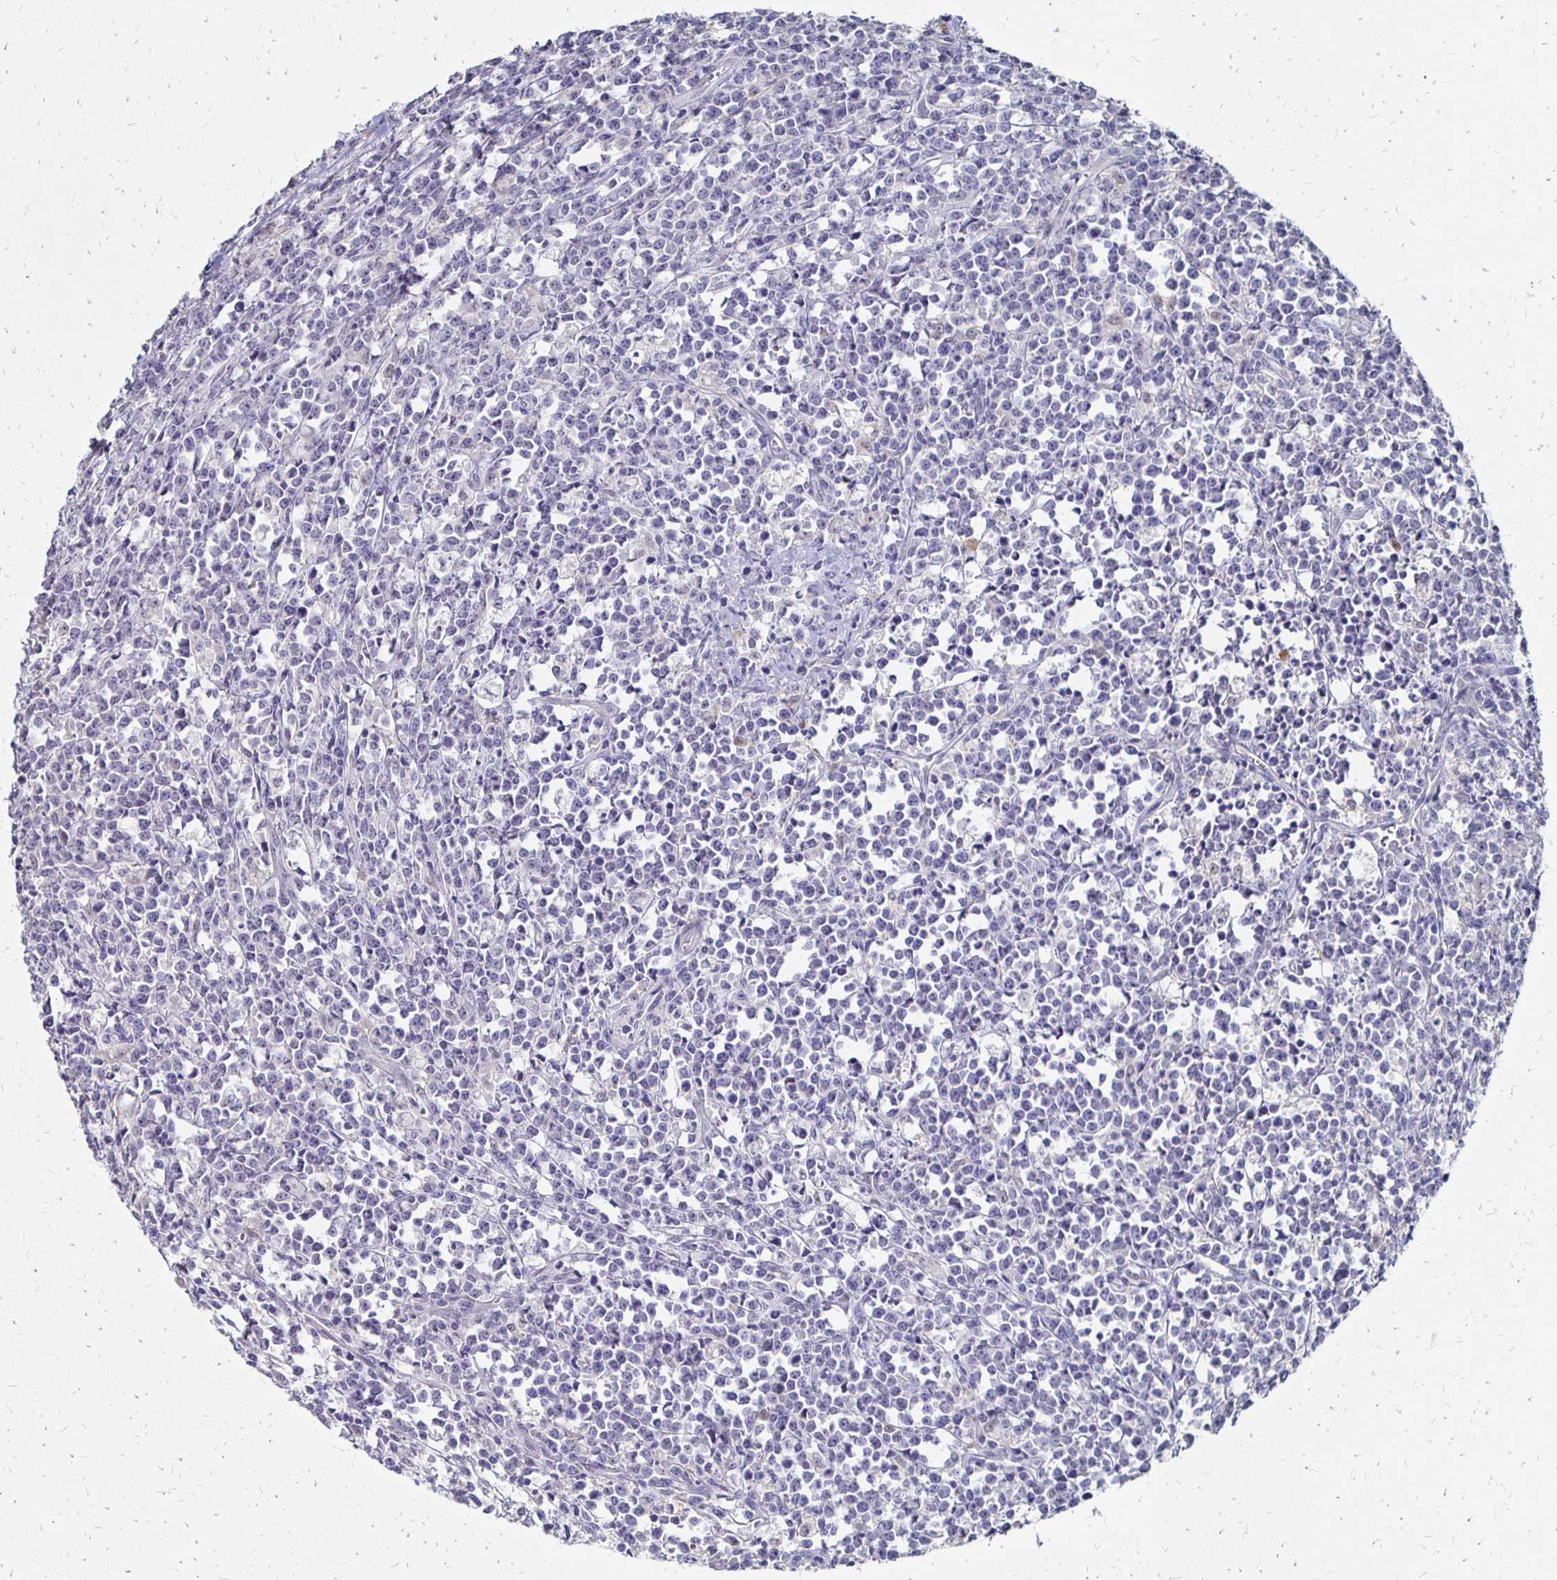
{"staining": {"intensity": "negative", "quantity": "none", "location": "none"}, "tissue": "lymphoma", "cell_type": "Tumor cells", "image_type": "cancer", "snomed": [{"axis": "morphology", "description": "Malignant lymphoma, non-Hodgkin's type, High grade"}, {"axis": "topography", "description": "Small intestine"}], "caption": "Protein analysis of lymphoma exhibits no significant expression in tumor cells.", "gene": "ATOSB", "patient": {"sex": "female", "age": 56}}